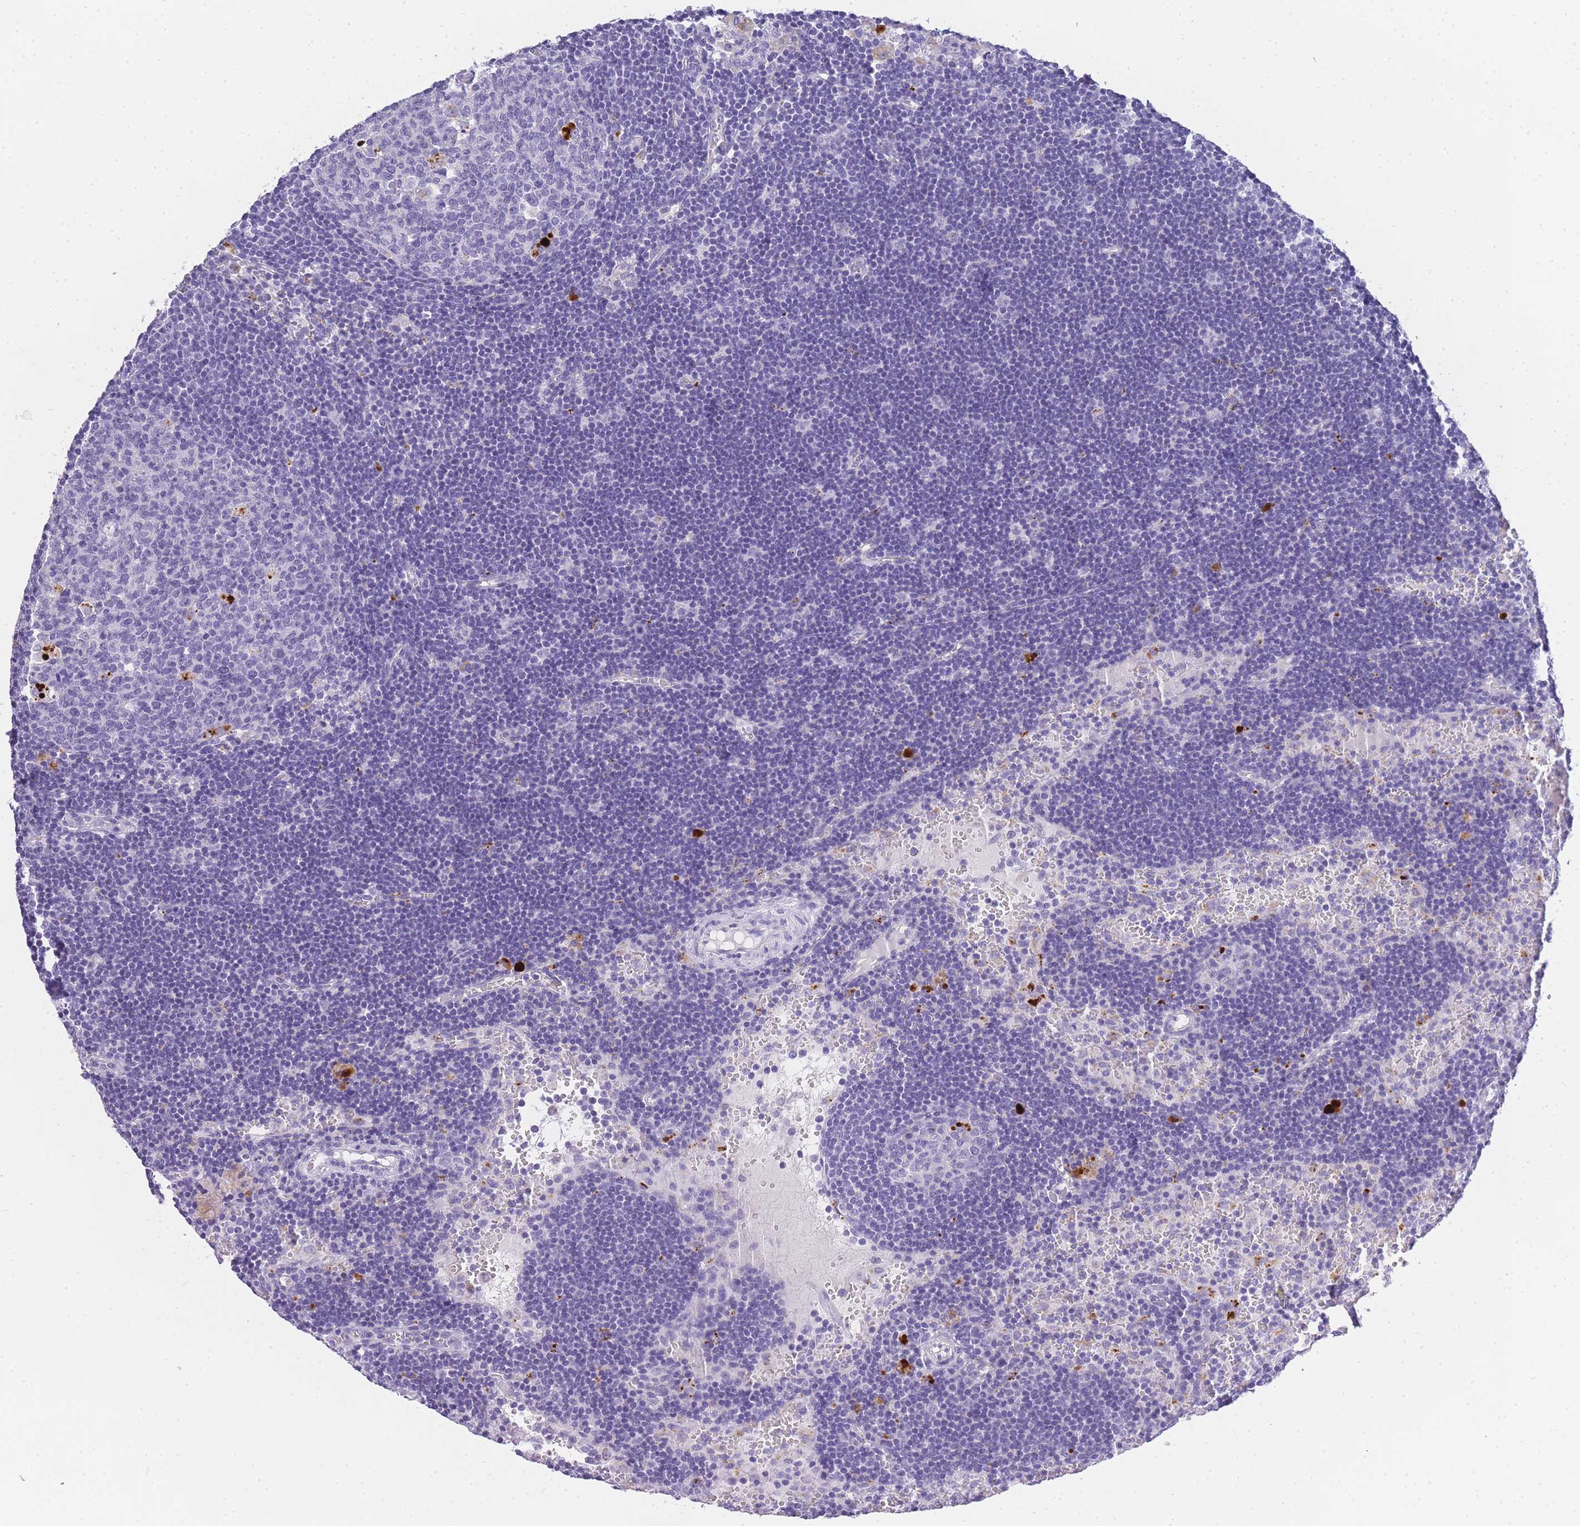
{"staining": {"intensity": "strong", "quantity": "<25%", "location": "cytoplasmic/membranous"}, "tissue": "lymph node", "cell_type": "Germinal center cells", "image_type": "normal", "snomed": [{"axis": "morphology", "description": "Normal tissue, NOS"}, {"axis": "topography", "description": "Lymph node"}], "caption": "Protein staining demonstrates strong cytoplasmic/membranous expression in about <25% of germinal center cells in unremarkable lymph node.", "gene": "RHO", "patient": {"sex": "male", "age": 62}}